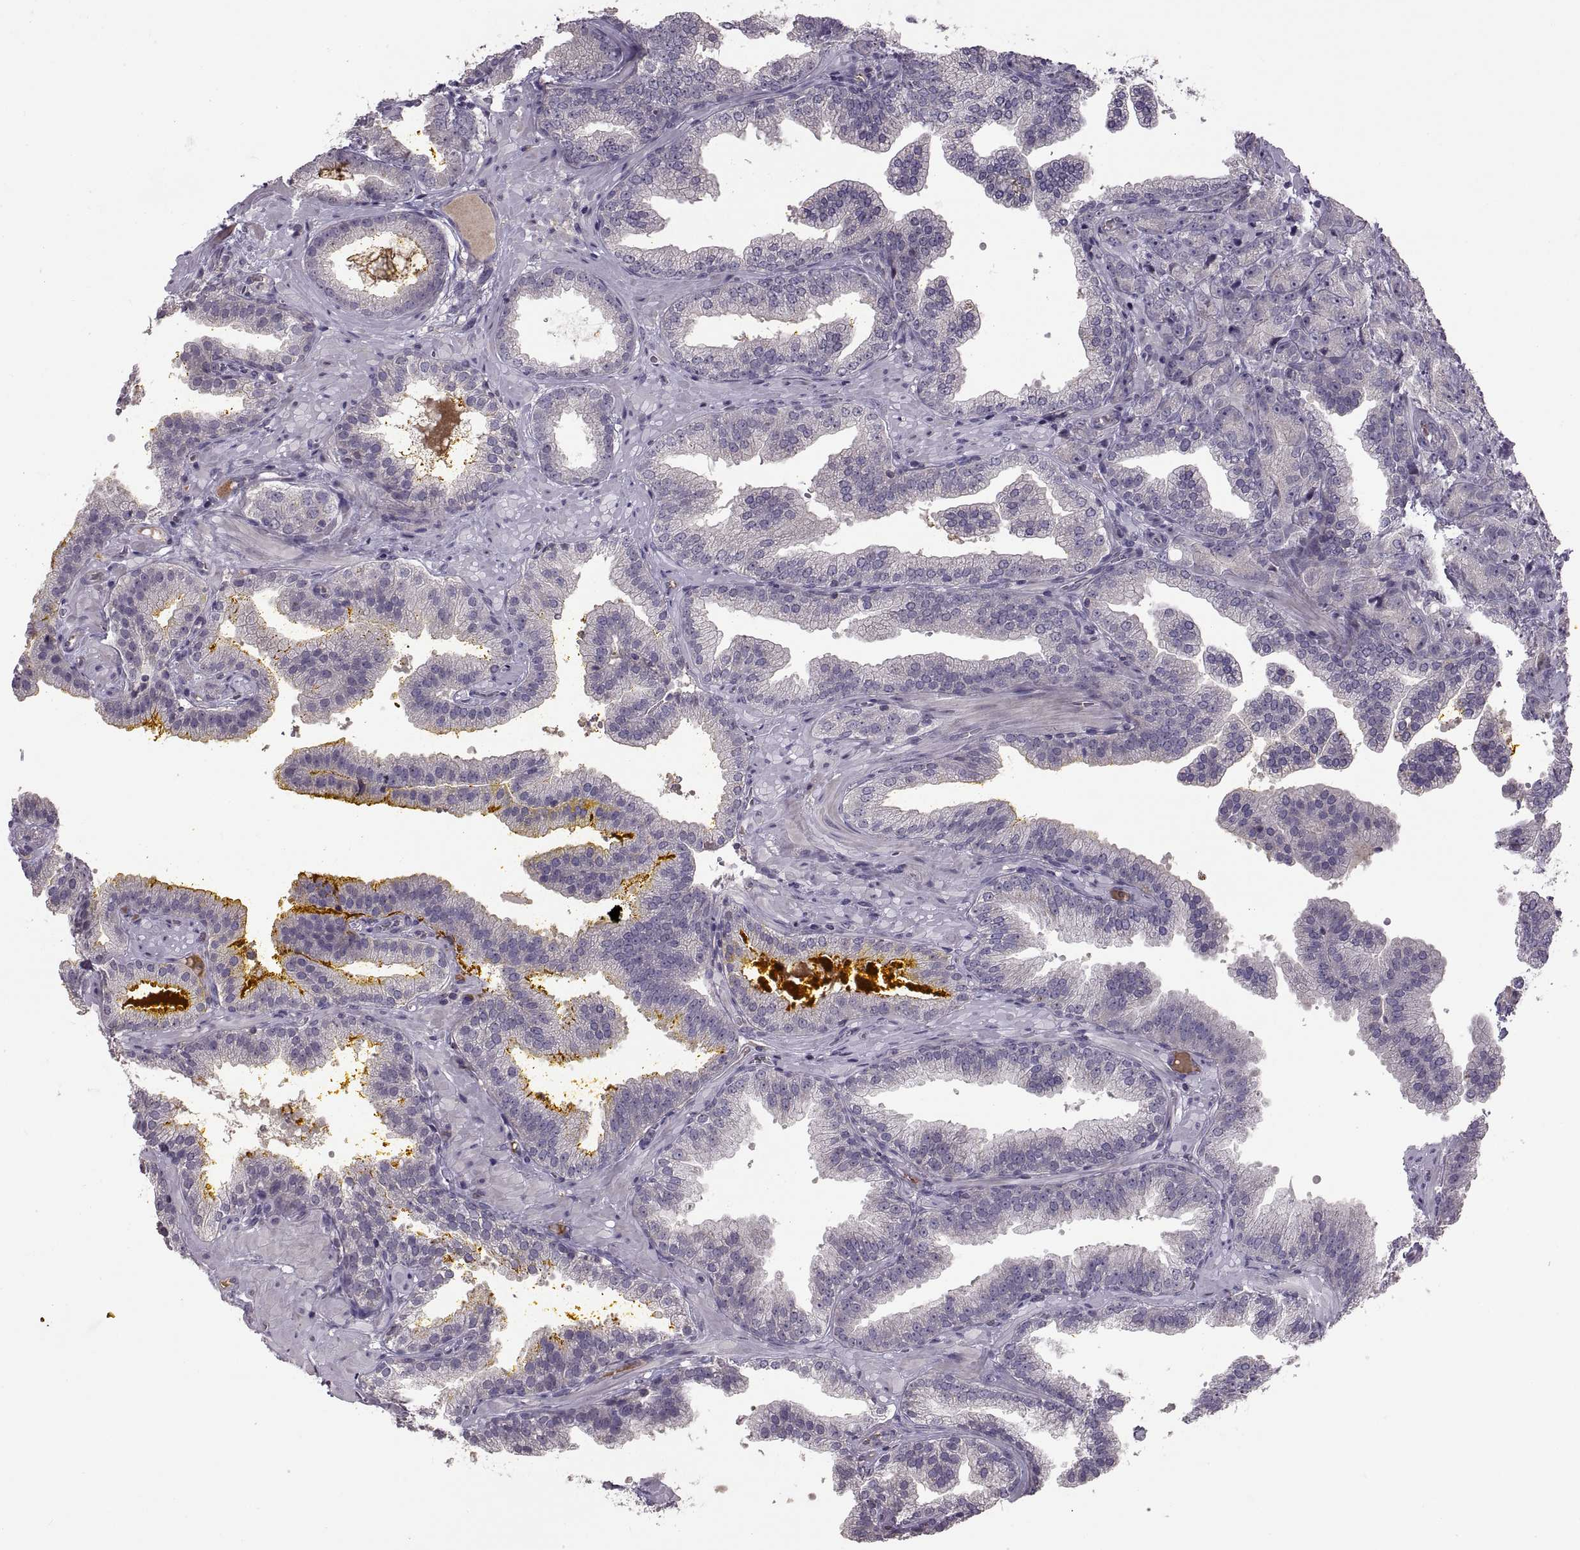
{"staining": {"intensity": "negative", "quantity": "none", "location": "none"}, "tissue": "prostate cancer", "cell_type": "Tumor cells", "image_type": "cancer", "snomed": [{"axis": "morphology", "description": "Adenocarcinoma, NOS"}, {"axis": "topography", "description": "Prostate"}], "caption": "High power microscopy histopathology image of an immunohistochemistry micrograph of prostate cancer, revealing no significant positivity in tumor cells. (DAB immunohistochemistry (IHC) with hematoxylin counter stain).", "gene": "NMNAT2", "patient": {"sex": "male", "age": 63}}